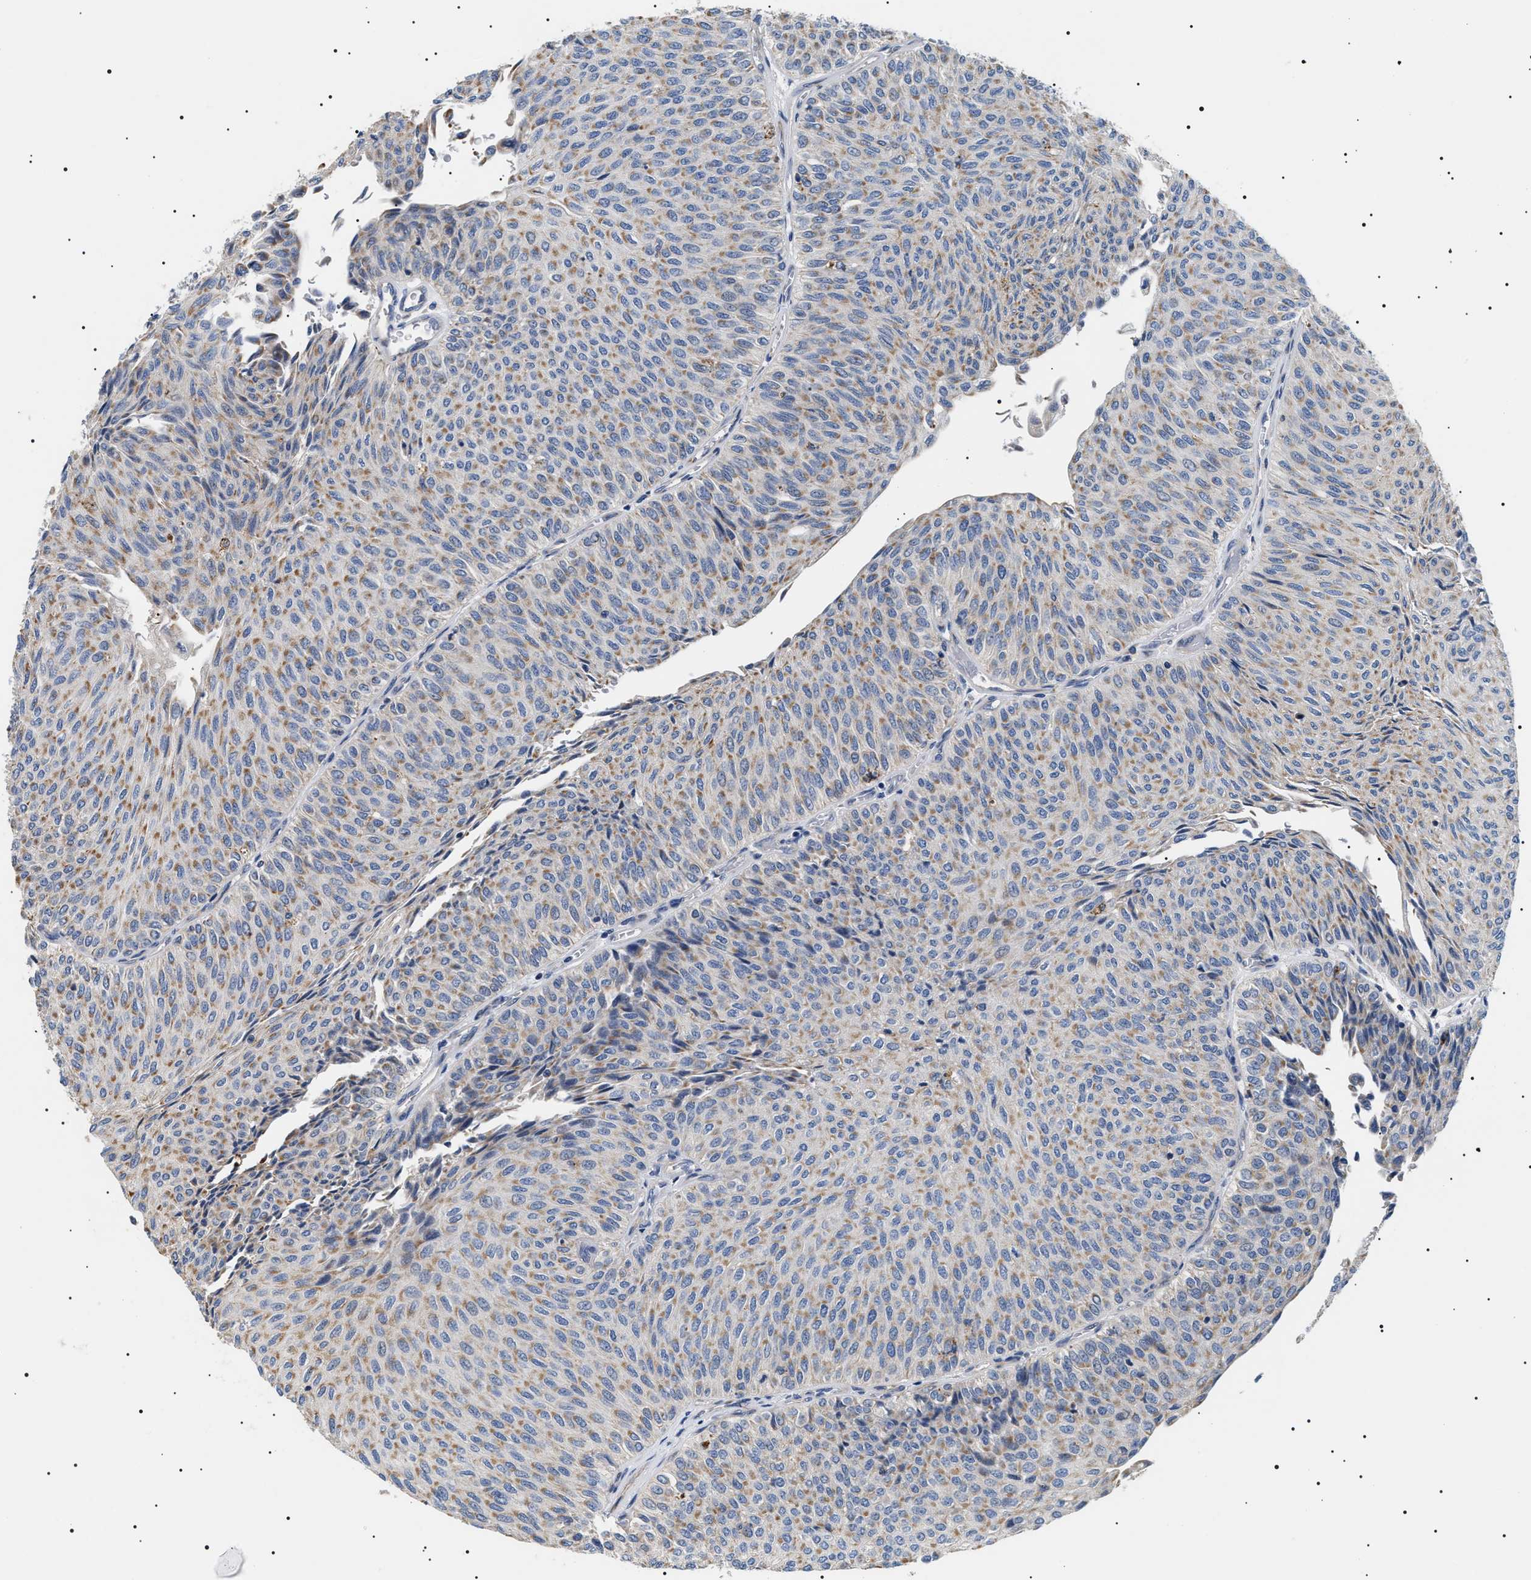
{"staining": {"intensity": "weak", "quantity": ">75%", "location": "cytoplasmic/membranous"}, "tissue": "urothelial cancer", "cell_type": "Tumor cells", "image_type": "cancer", "snomed": [{"axis": "morphology", "description": "Urothelial carcinoma, Low grade"}, {"axis": "topography", "description": "Urinary bladder"}], "caption": "An IHC histopathology image of neoplastic tissue is shown. Protein staining in brown highlights weak cytoplasmic/membranous positivity in low-grade urothelial carcinoma within tumor cells. (brown staining indicates protein expression, while blue staining denotes nuclei).", "gene": "TMEM222", "patient": {"sex": "male", "age": 78}}